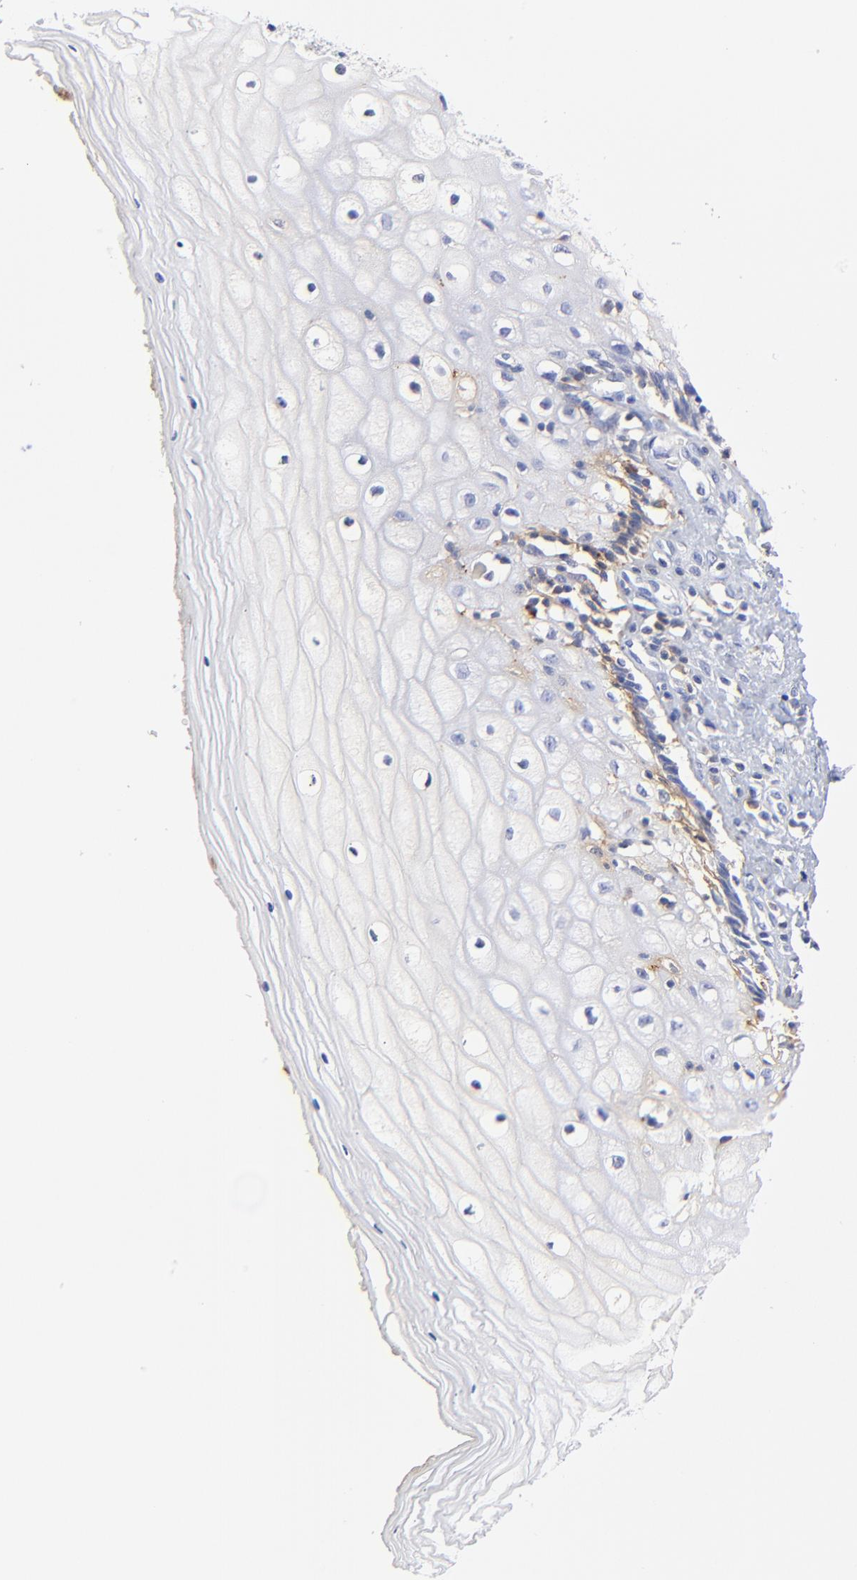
{"staining": {"intensity": "negative", "quantity": "none", "location": "none"}, "tissue": "vagina", "cell_type": "Squamous epithelial cells", "image_type": "normal", "snomed": [{"axis": "morphology", "description": "Normal tissue, NOS"}, {"axis": "topography", "description": "Vagina"}], "caption": "High power microscopy photomicrograph of an immunohistochemistry image of benign vagina, revealing no significant positivity in squamous epithelial cells.", "gene": "MDGA2", "patient": {"sex": "female", "age": 46}}